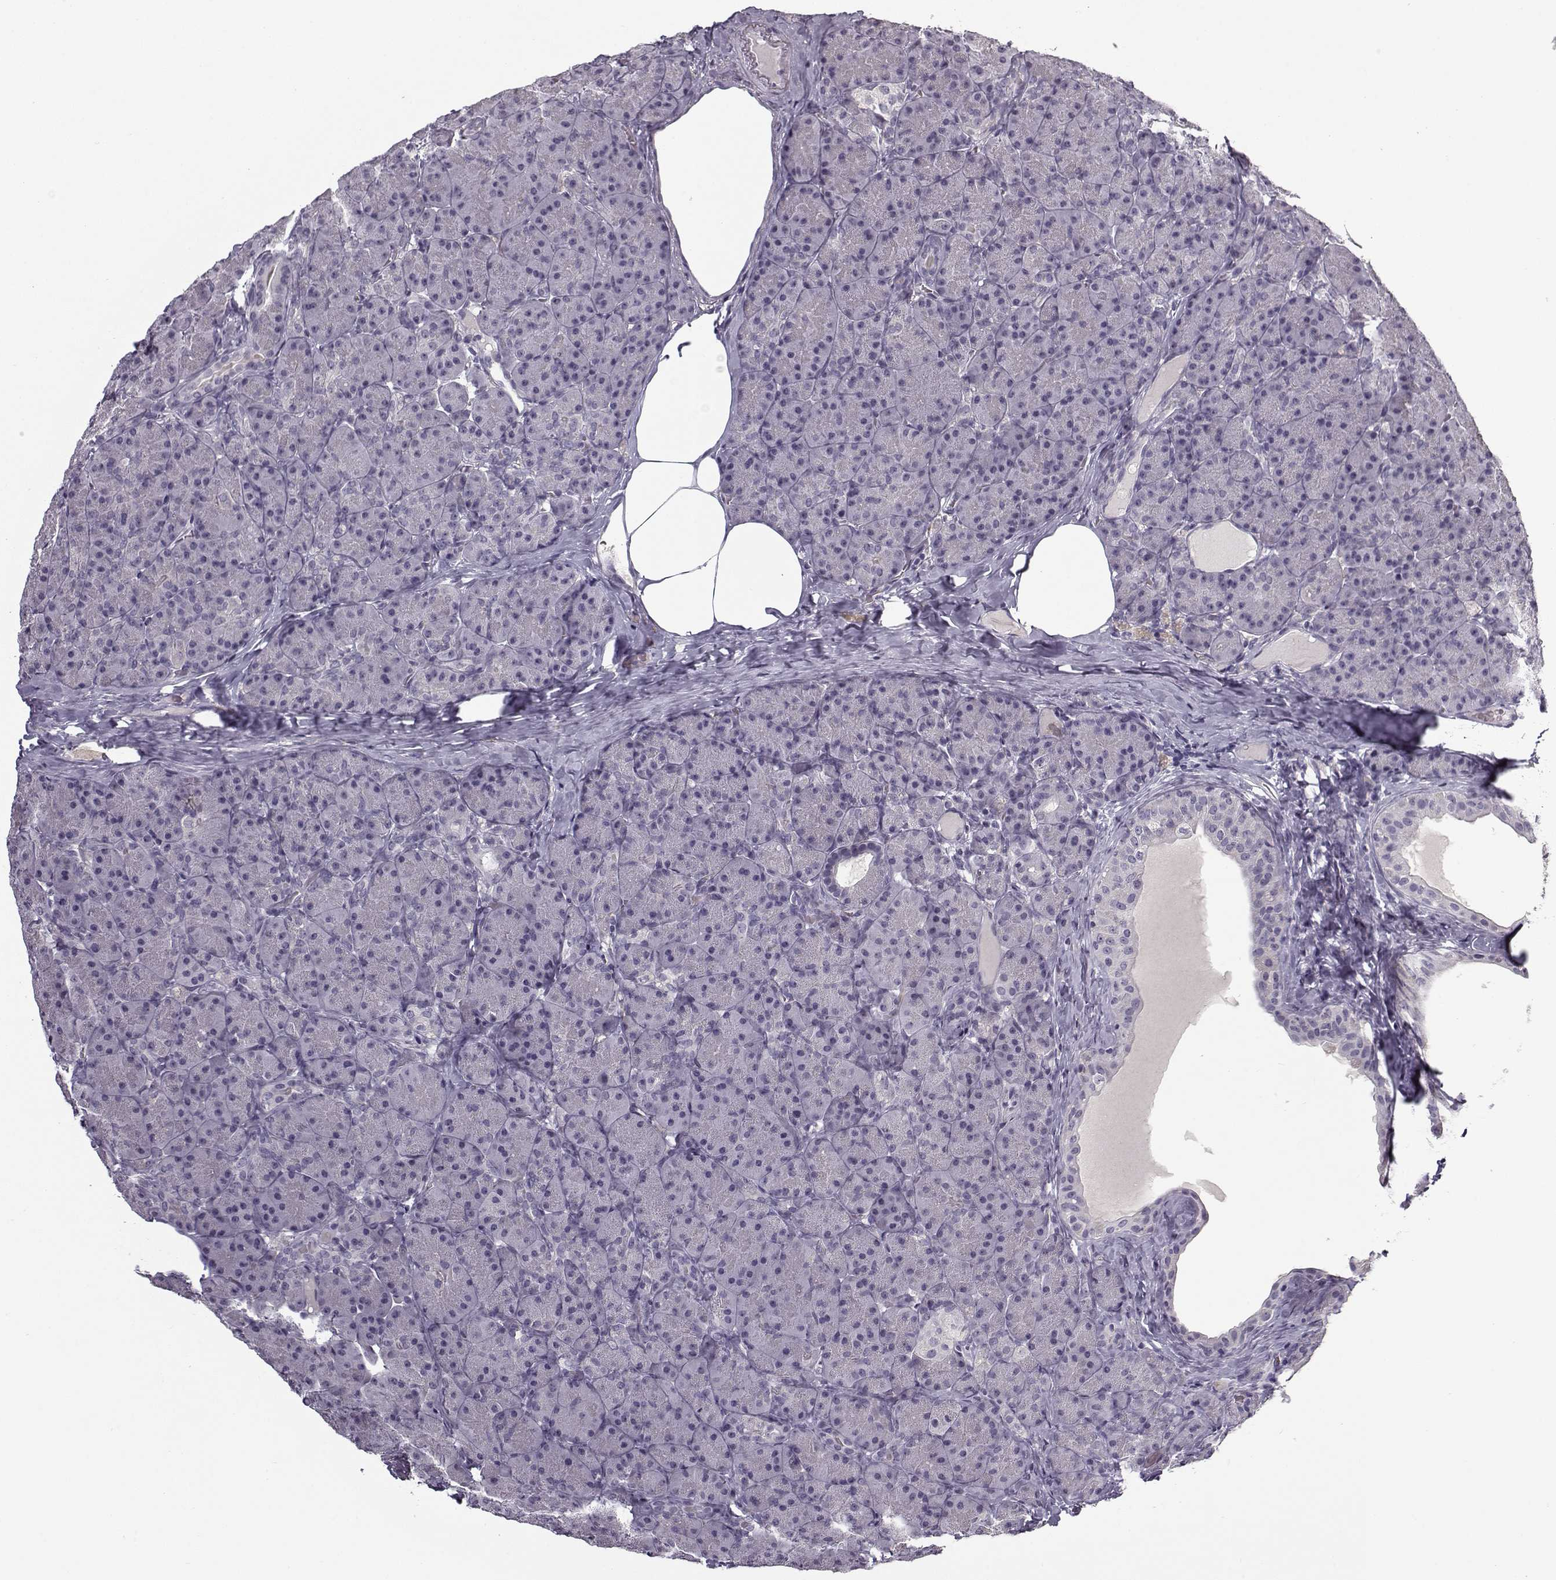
{"staining": {"intensity": "negative", "quantity": "none", "location": "none"}, "tissue": "pancreas", "cell_type": "Exocrine glandular cells", "image_type": "normal", "snomed": [{"axis": "morphology", "description": "Normal tissue, NOS"}, {"axis": "topography", "description": "Pancreas"}], "caption": "Immunohistochemistry of unremarkable pancreas displays no positivity in exocrine glandular cells. (DAB IHC visualized using brightfield microscopy, high magnification).", "gene": "SNCA", "patient": {"sex": "male", "age": 57}}